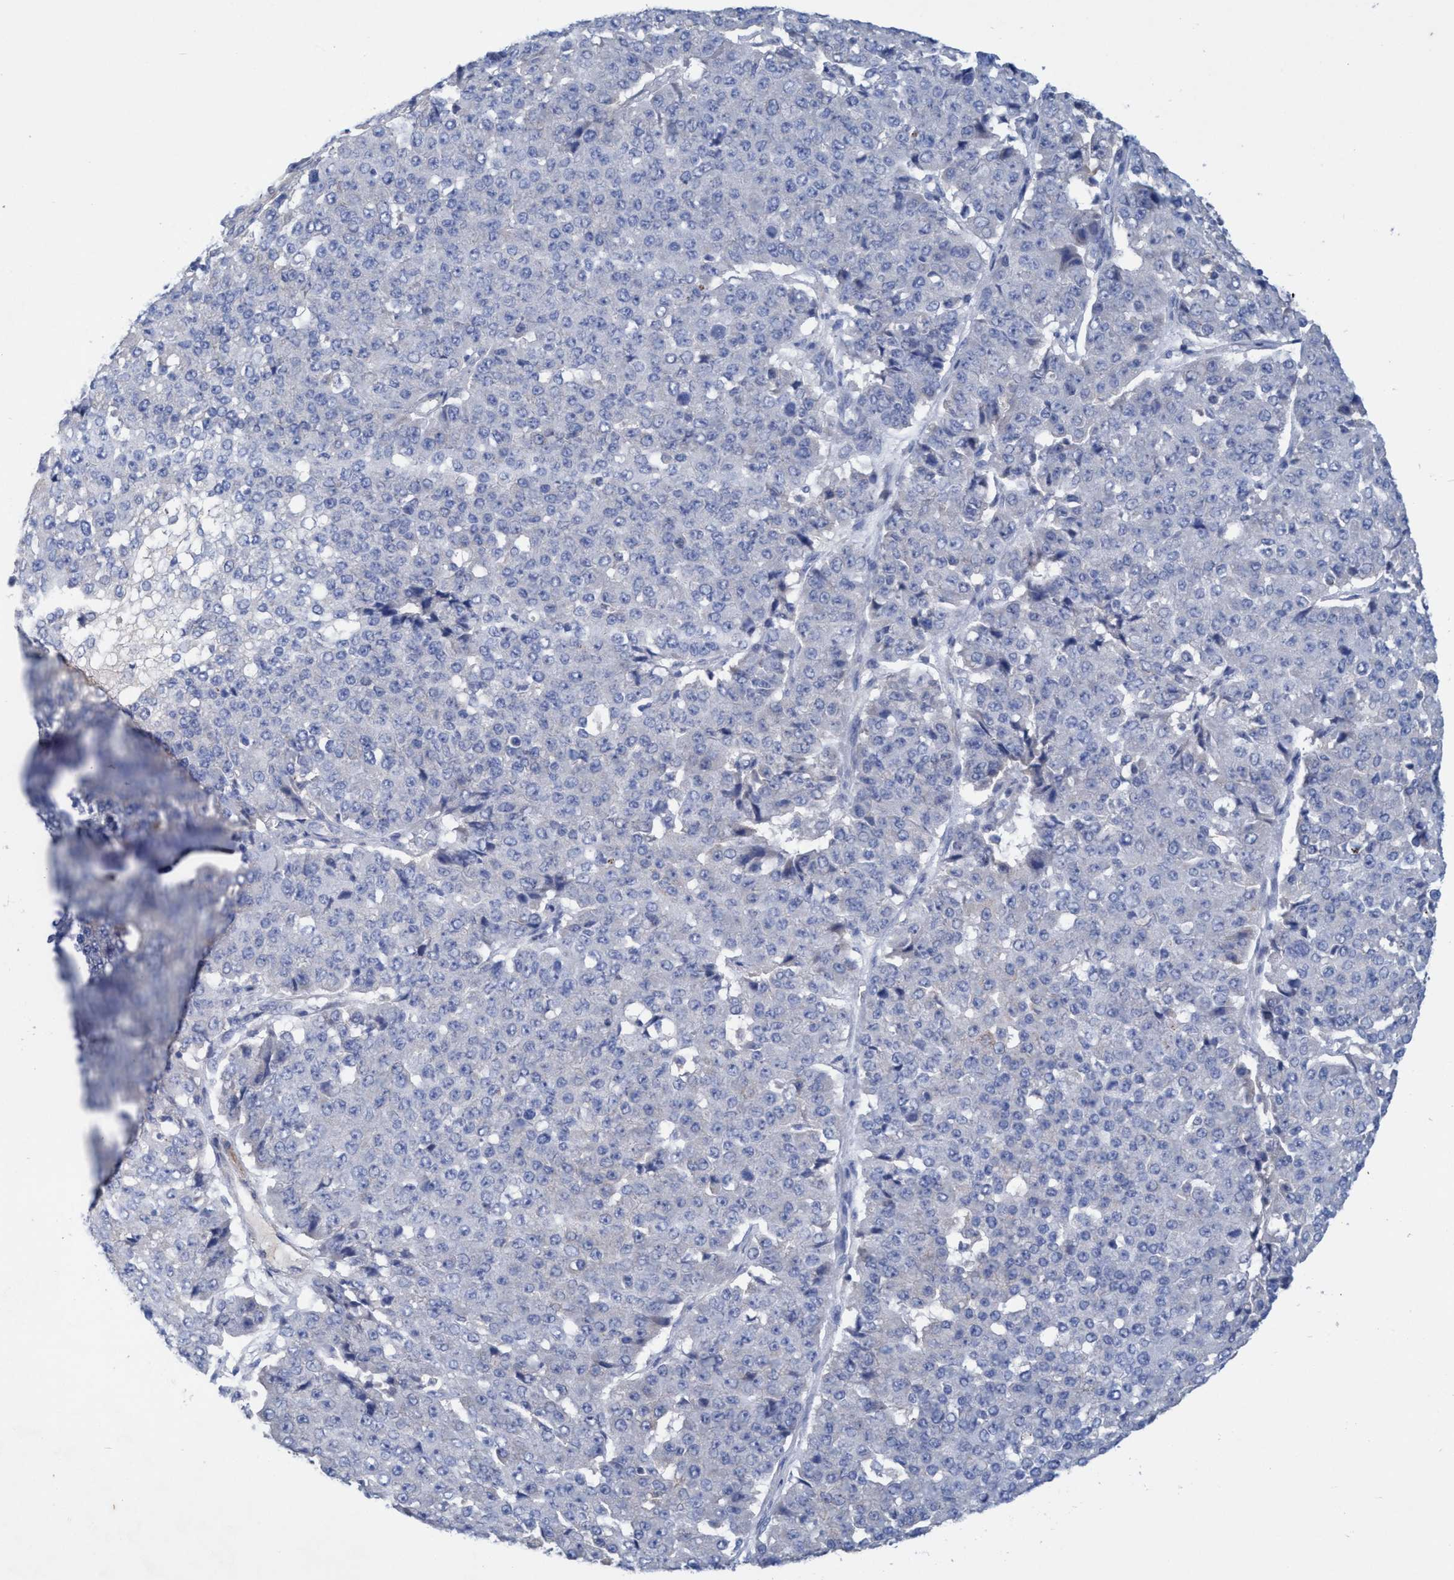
{"staining": {"intensity": "negative", "quantity": "none", "location": "none"}, "tissue": "pancreatic cancer", "cell_type": "Tumor cells", "image_type": "cancer", "snomed": [{"axis": "morphology", "description": "Adenocarcinoma, NOS"}, {"axis": "topography", "description": "Pancreas"}], "caption": "A photomicrograph of human pancreatic adenocarcinoma is negative for staining in tumor cells. (Immunohistochemistry (ihc), brightfield microscopy, high magnification).", "gene": "GULP1", "patient": {"sex": "male", "age": 50}}